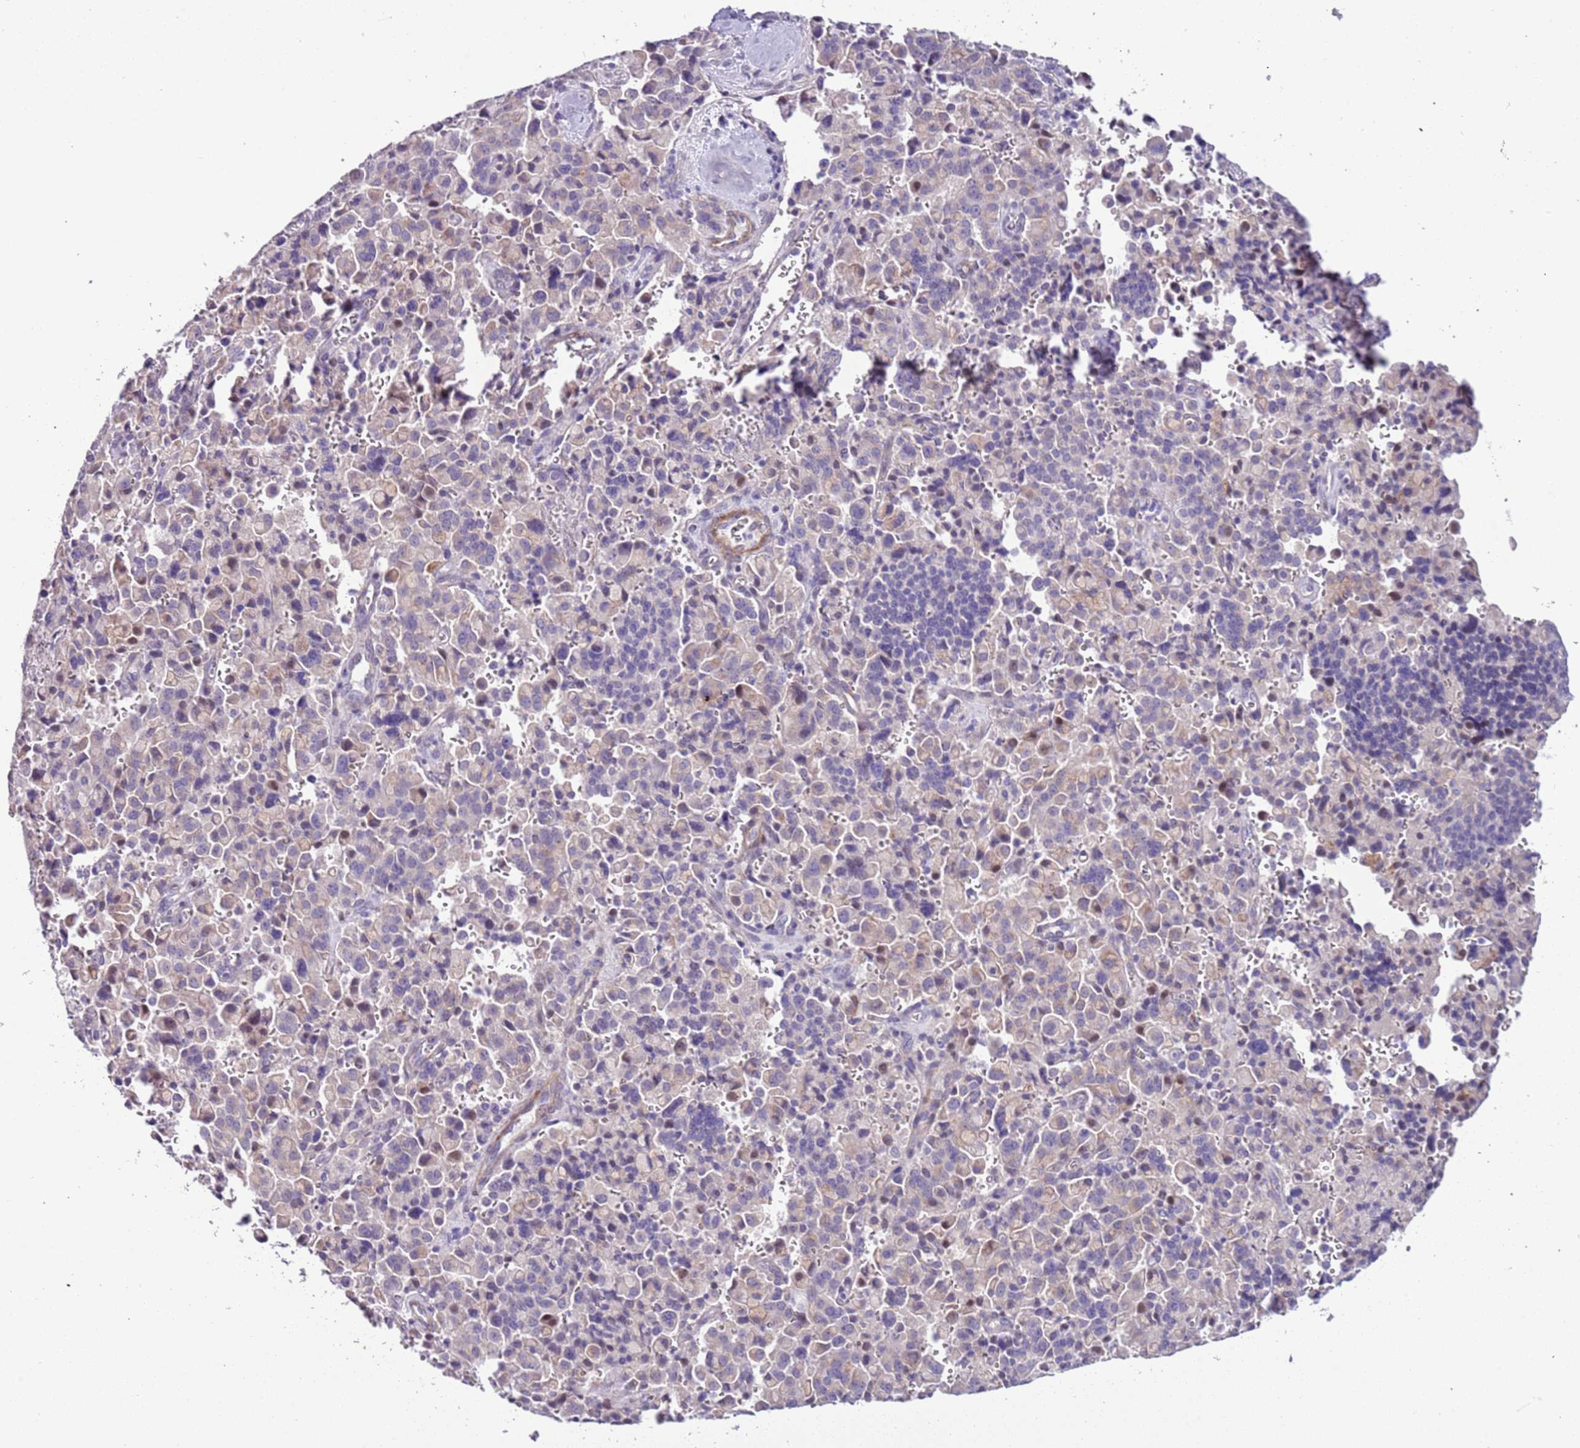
{"staining": {"intensity": "weak", "quantity": "<25%", "location": "nuclear"}, "tissue": "pancreatic cancer", "cell_type": "Tumor cells", "image_type": "cancer", "snomed": [{"axis": "morphology", "description": "Adenocarcinoma, NOS"}, {"axis": "topography", "description": "Pancreas"}], "caption": "There is no significant positivity in tumor cells of pancreatic cancer.", "gene": "PLEKHH1", "patient": {"sex": "male", "age": 65}}